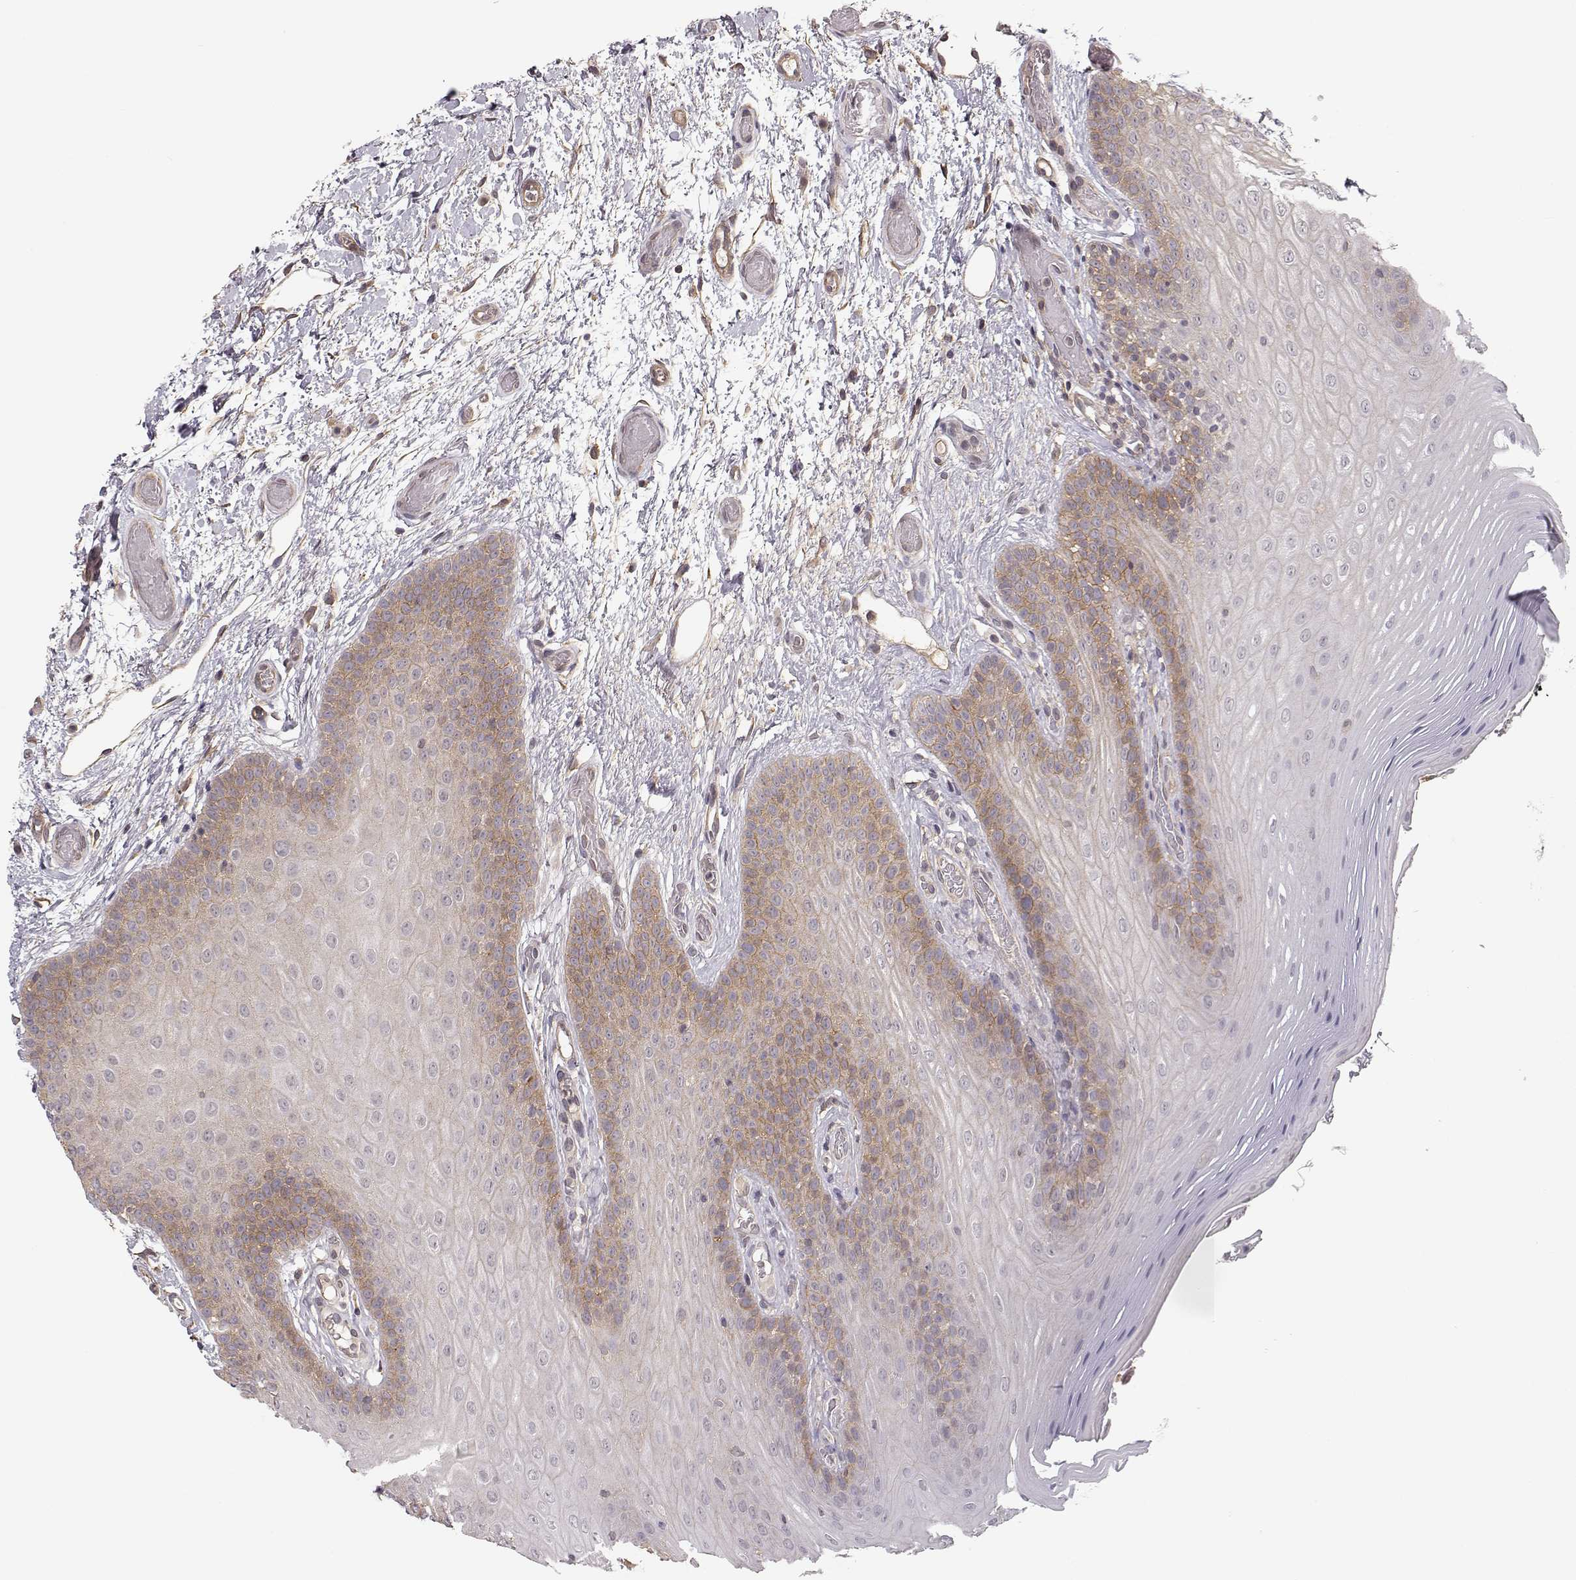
{"staining": {"intensity": "moderate", "quantity": "<25%", "location": "cytoplasmic/membranous"}, "tissue": "oral mucosa", "cell_type": "Squamous epithelial cells", "image_type": "normal", "snomed": [{"axis": "morphology", "description": "Normal tissue, NOS"}, {"axis": "morphology", "description": "Squamous cell carcinoma, NOS"}, {"axis": "topography", "description": "Oral tissue"}, {"axis": "topography", "description": "Head-Neck"}], "caption": "Squamous epithelial cells demonstrate low levels of moderate cytoplasmic/membranous staining in approximately <25% of cells in unremarkable human oral mucosa.", "gene": "PLEKHG3", "patient": {"sex": "male", "age": 78}}